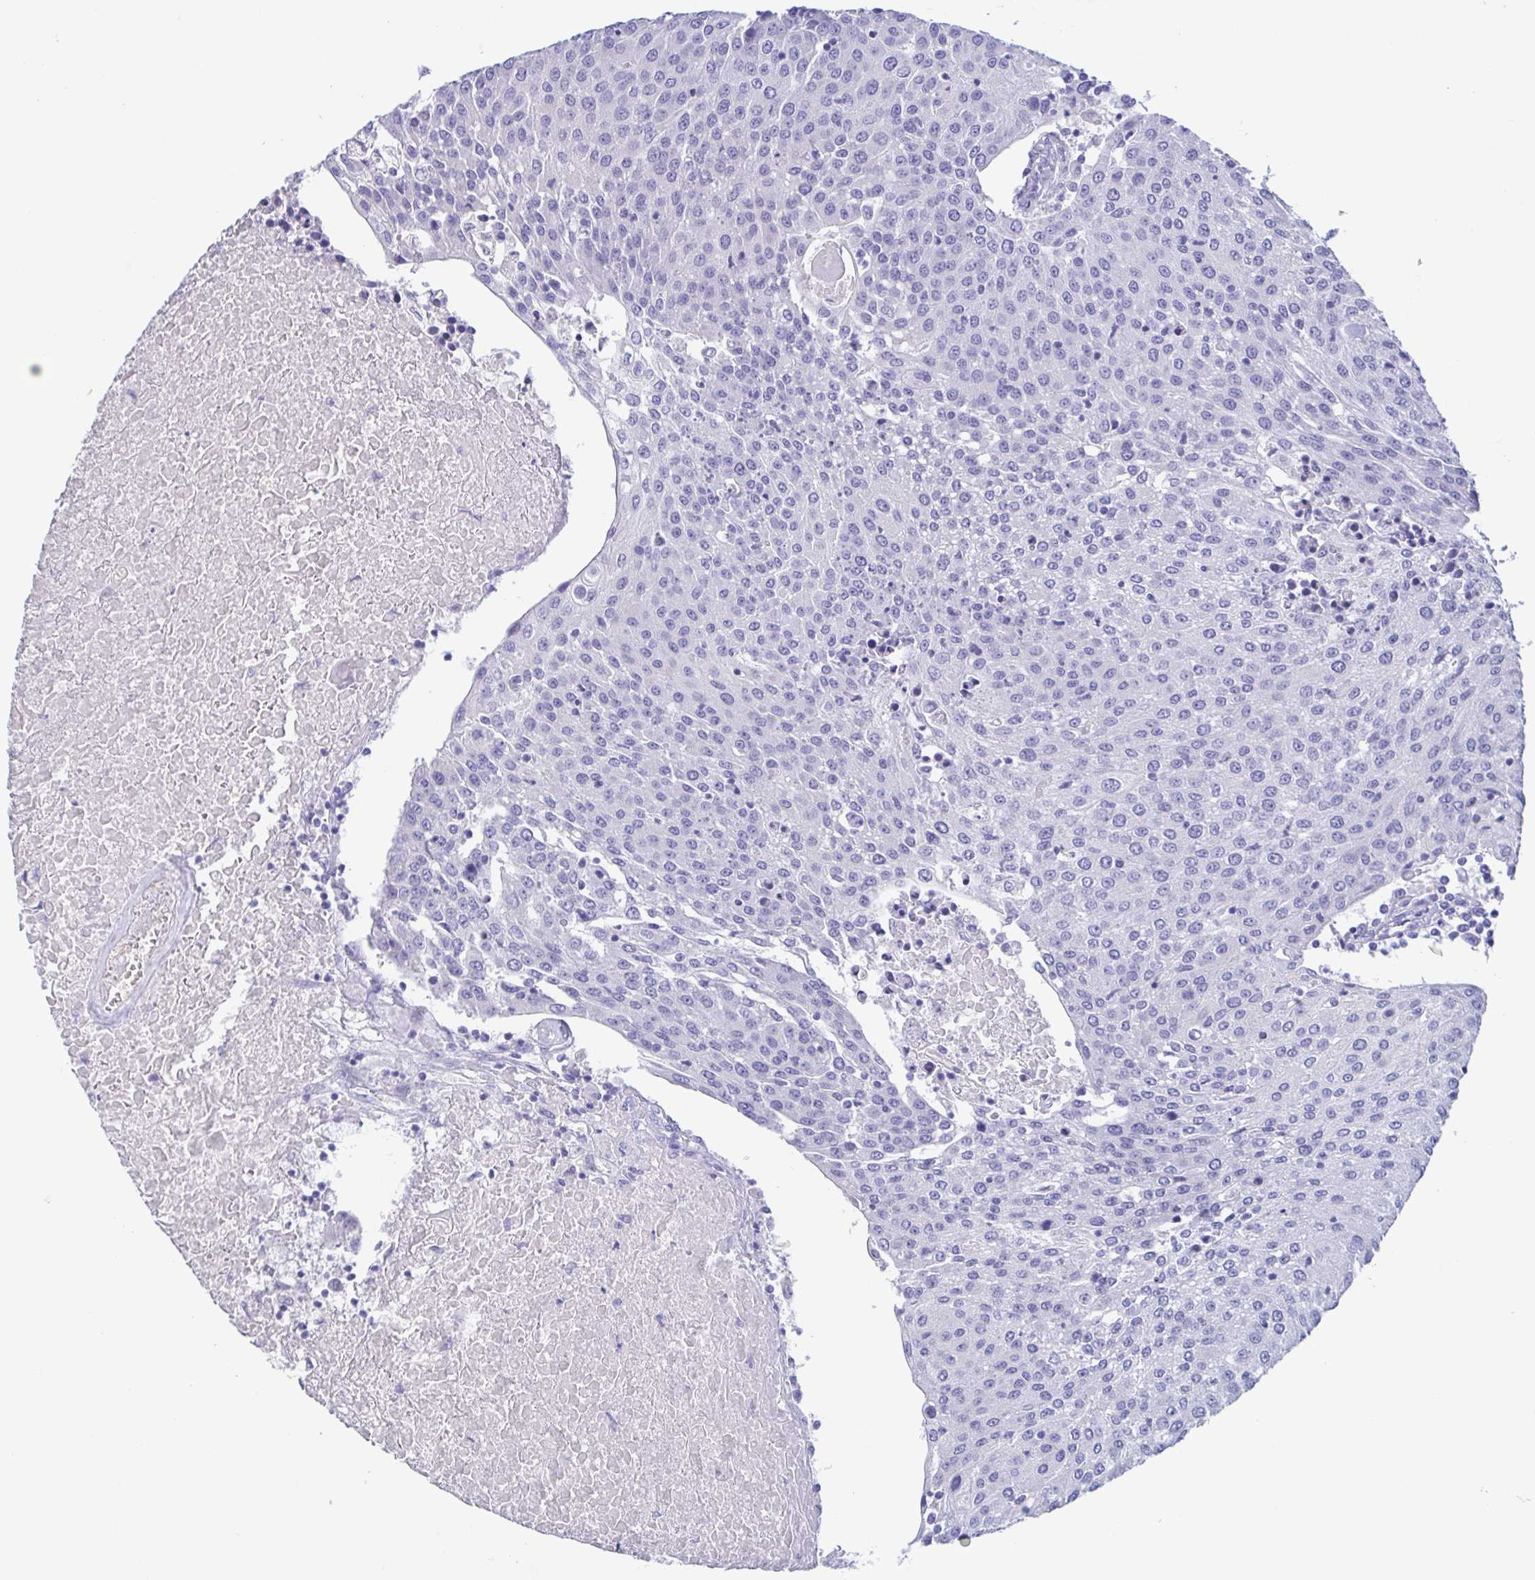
{"staining": {"intensity": "negative", "quantity": "none", "location": "none"}, "tissue": "urothelial cancer", "cell_type": "Tumor cells", "image_type": "cancer", "snomed": [{"axis": "morphology", "description": "Urothelial carcinoma, High grade"}, {"axis": "topography", "description": "Urinary bladder"}], "caption": "This is an immunohistochemistry (IHC) histopathology image of urothelial cancer. There is no staining in tumor cells.", "gene": "TREH", "patient": {"sex": "female", "age": 85}}